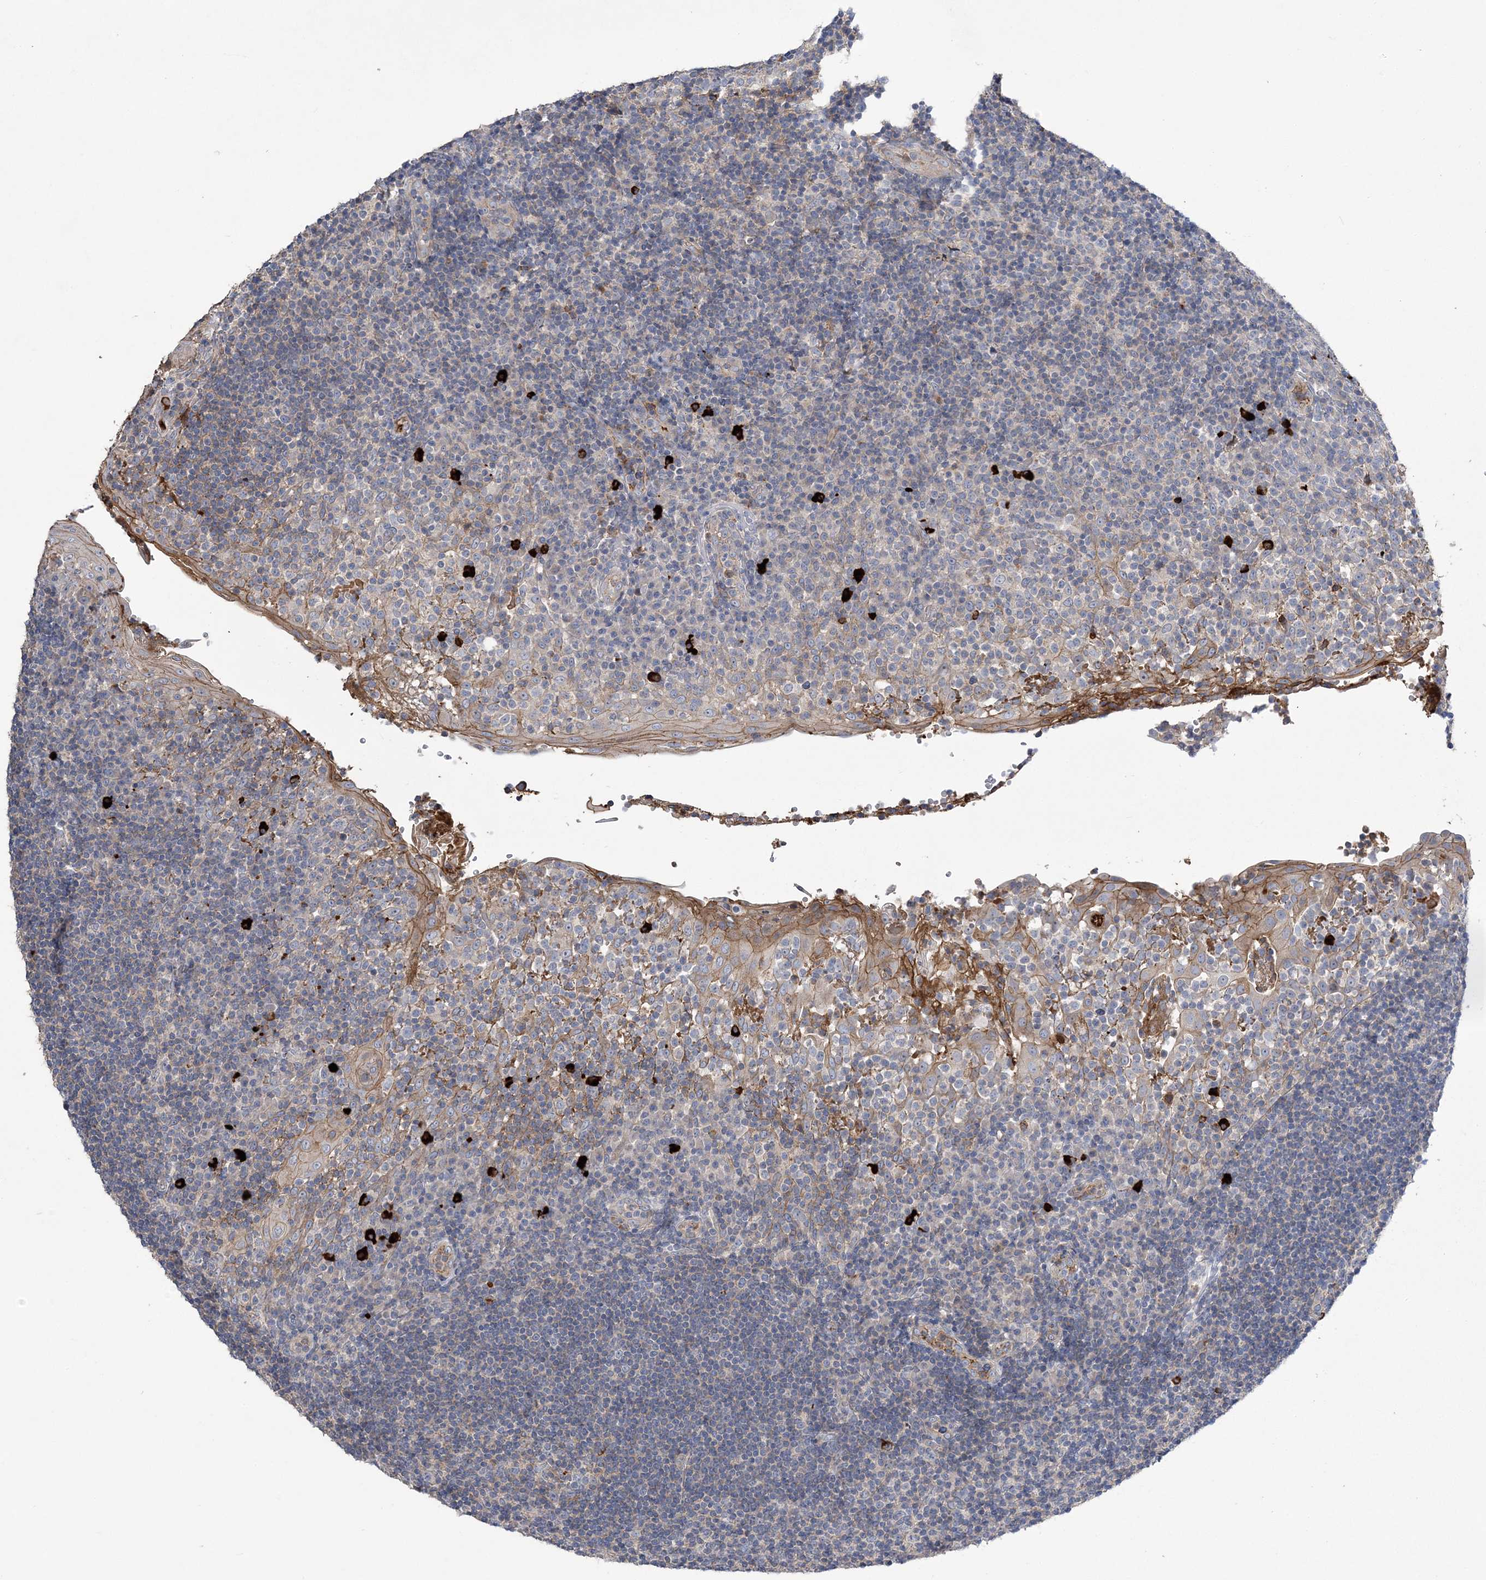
{"staining": {"intensity": "weak", "quantity": "<25%", "location": "cytoplasmic/membranous"}, "tissue": "tonsil", "cell_type": "Germinal center cells", "image_type": "normal", "snomed": [{"axis": "morphology", "description": "Normal tissue, NOS"}, {"axis": "topography", "description": "Tonsil"}], "caption": "DAB (3,3'-diaminobenzidine) immunohistochemical staining of benign tonsil shows no significant positivity in germinal center cells. (Stains: DAB (3,3'-diaminobenzidine) IHC with hematoxylin counter stain, Microscopy: brightfield microscopy at high magnification).", "gene": "WBP1L", "patient": {"sex": "female", "age": 40}}